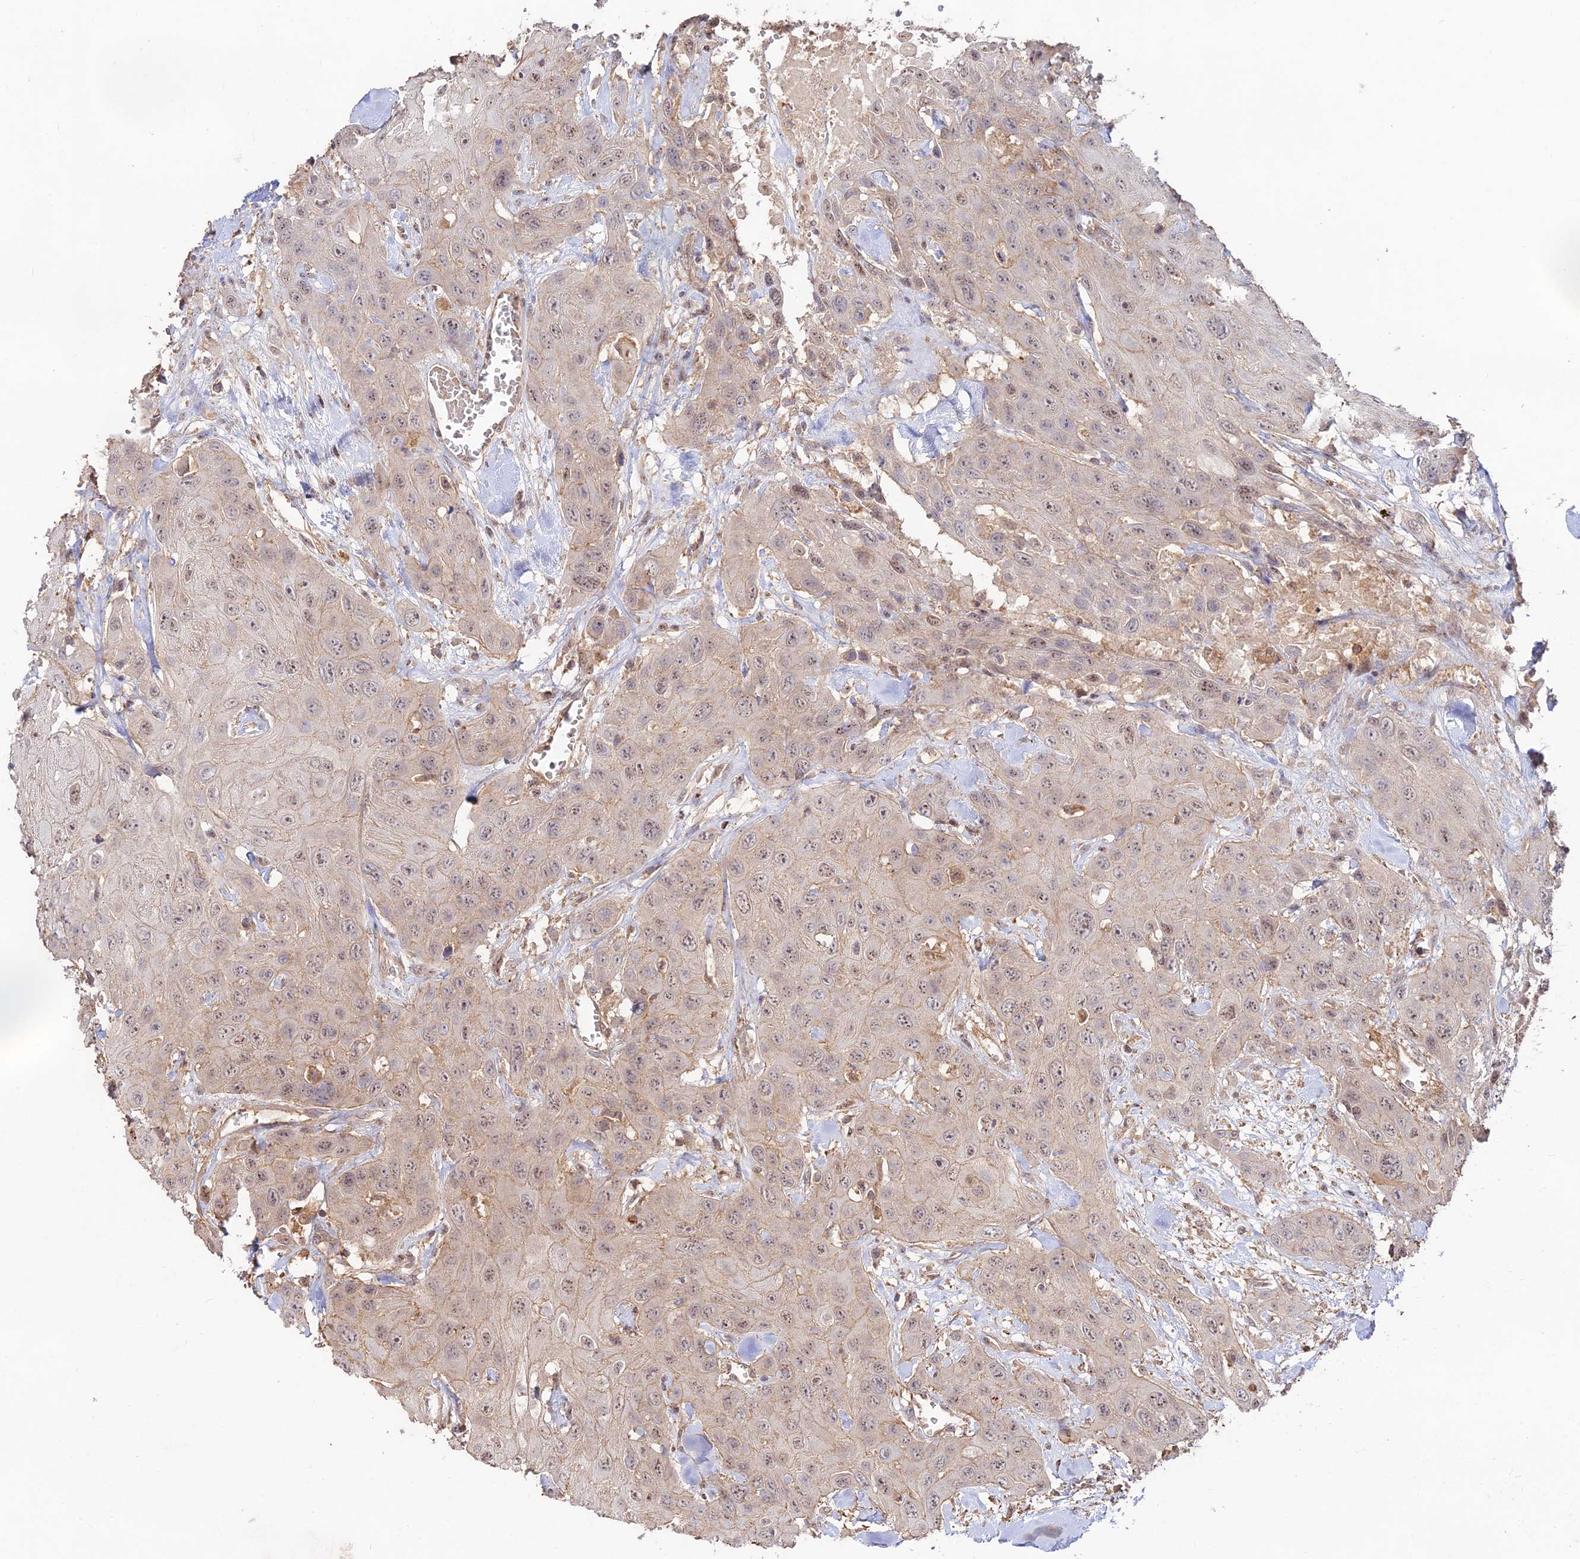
{"staining": {"intensity": "weak", "quantity": ">75%", "location": "cytoplasmic/membranous,nuclear"}, "tissue": "head and neck cancer", "cell_type": "Tumor cells", "image_type": "cancer", "snomed": [{"axis": "morphology", "description": "Squamous cell carcinoma, NOS"}, {"axis": "topography", "description": "Head-Neck"}], "caption": "Protein expression analysis of human squamous cell carcinoma (head and neck) reveals weak cytoplasmic/membranous and nuclear expression in about >75% of tumor cells.", "gene": "CLCF1", "patient": {"sex": "male", "age": 81}}